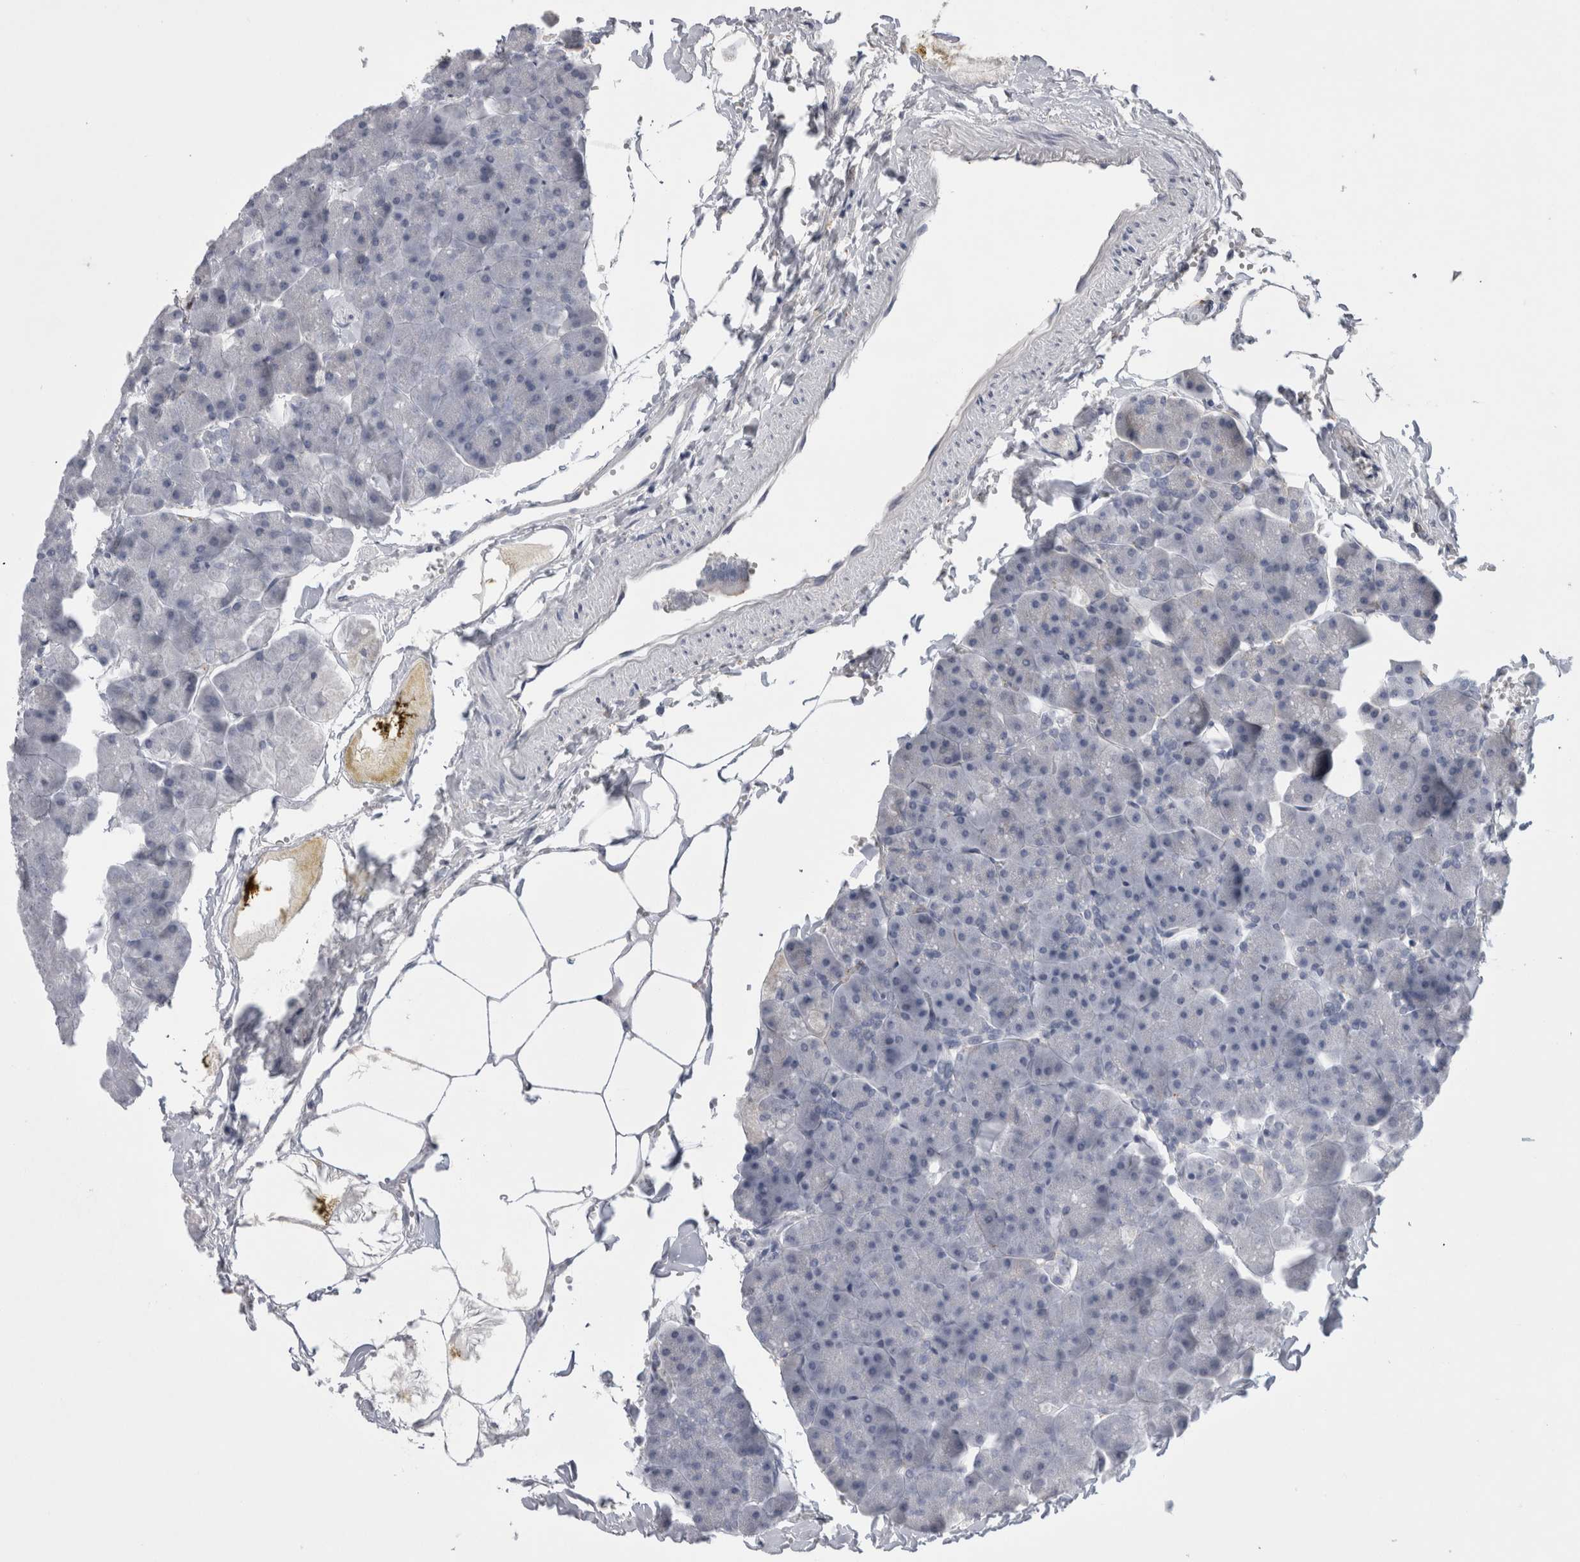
{"staining": {"intensity": "moderate", "quantity": "25%-75%", "location": "cytoplasmic/membranous"}, "tissue": "pancreas", "cell_type": "Exocrine glandular cells", "image_type": "normal", "snomed": [{"axis": "morphology", "description": "Normal tissue, NOS"}, {"axis": "topography", "description": "Pancreas"}], "caption": "Brown immunohistochemical staining in unremarkable human pancreas demonstrates moderate cytoplasmic/membranous positivity in about 25%-75% of exocrine glandular cells. (brown staining indicates protein expression, while blue staining denotes nuclei).", "gene": "ATXN3L", "patient": {"sex": "male", "age": 35}}